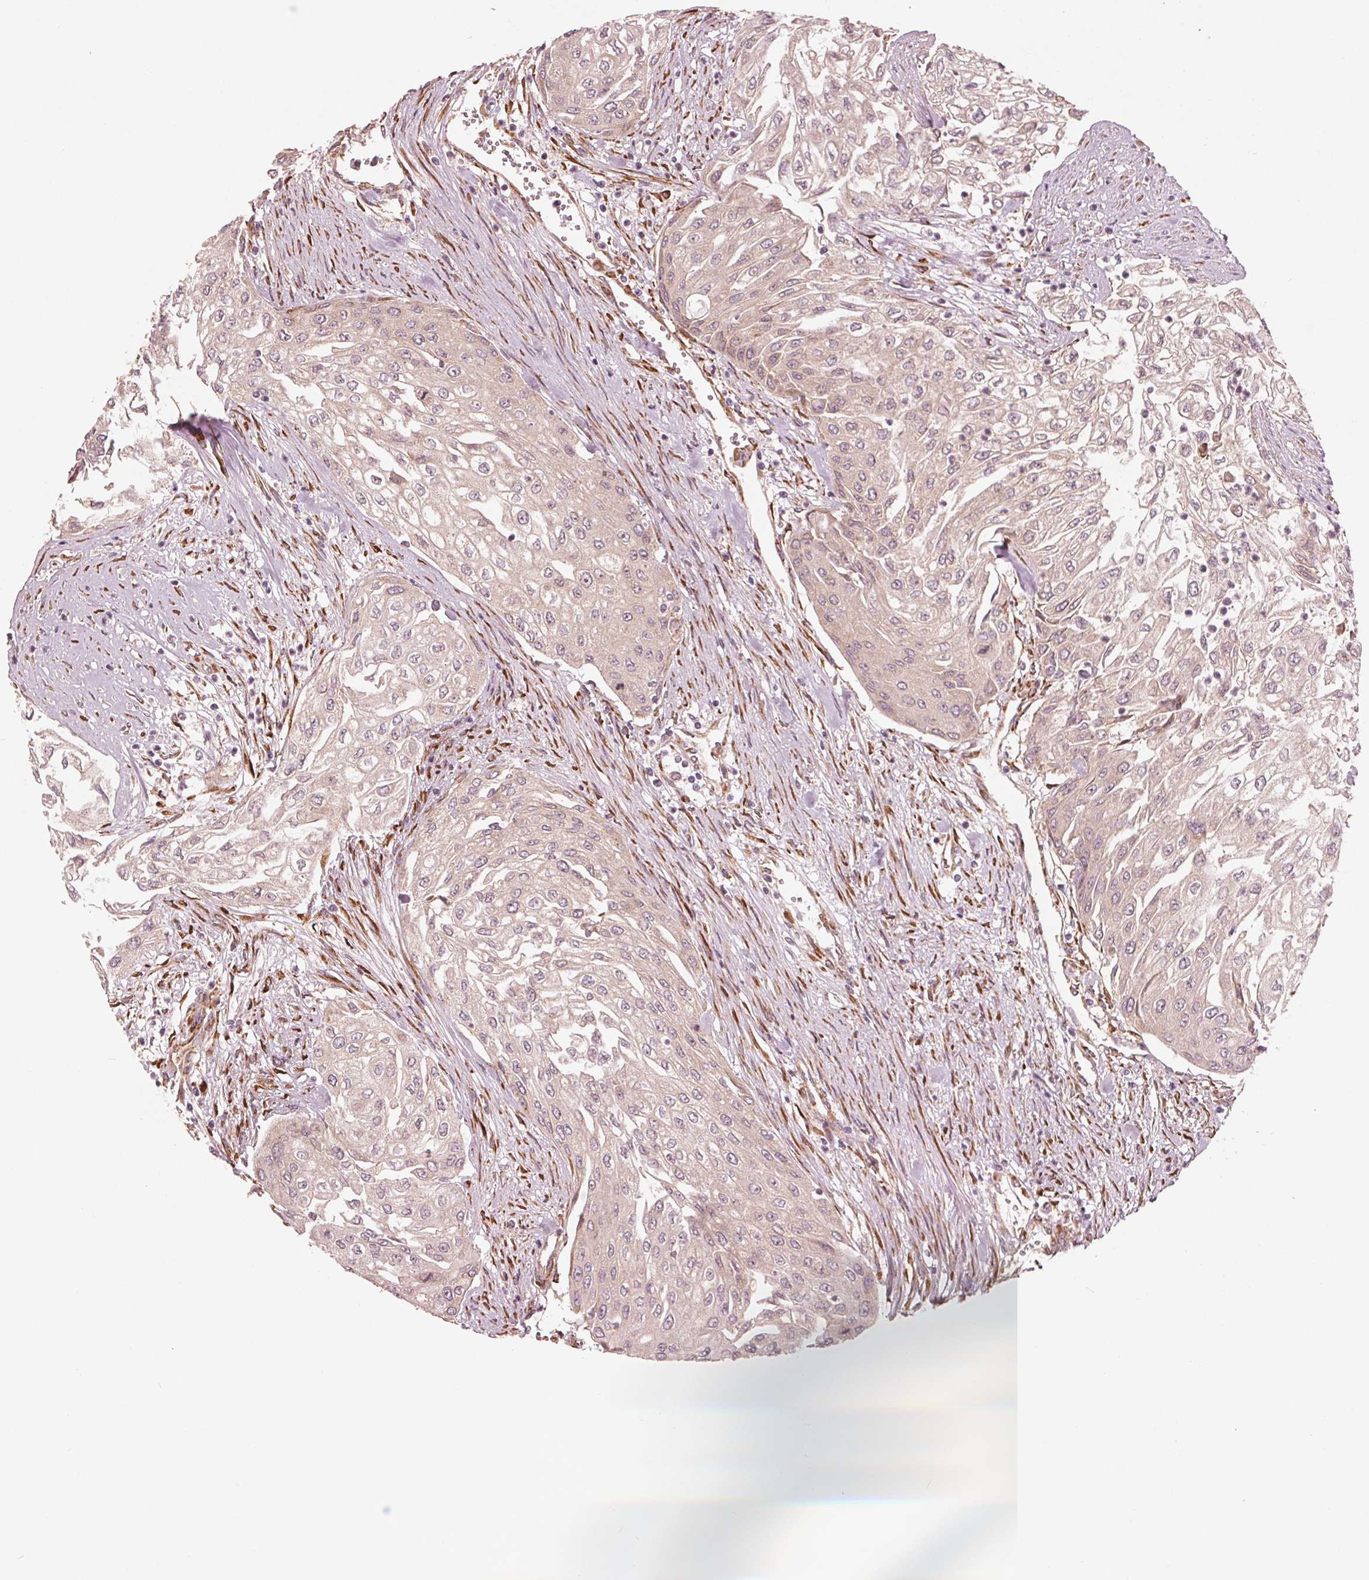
{"staining": {"intensity": "weak", "quantity": "25%-75%", "location": "cytoplasmic/membranous"}, "tissue": "urothelial cancer", "cell_type": "Tumor cells", "image_type": "cancer", "snomed": [{"axis": "morphology", "description": "Urothelial carcinoma, High grade"}, {"axis": "topography", "description": "Urinary bladder"}], "caption": "Immunohistochemical staining of human urothelial cancer exhibits low levels of weak cytoplasmic/membranous expression in approximately 25%-75% of tumor cells. (DAB (3,3'-diaminobenzidine) IHC with brightfield microscopy, high magnification).", "gene": "CMIP", "patient": {"sex": "male", "age": 62}}